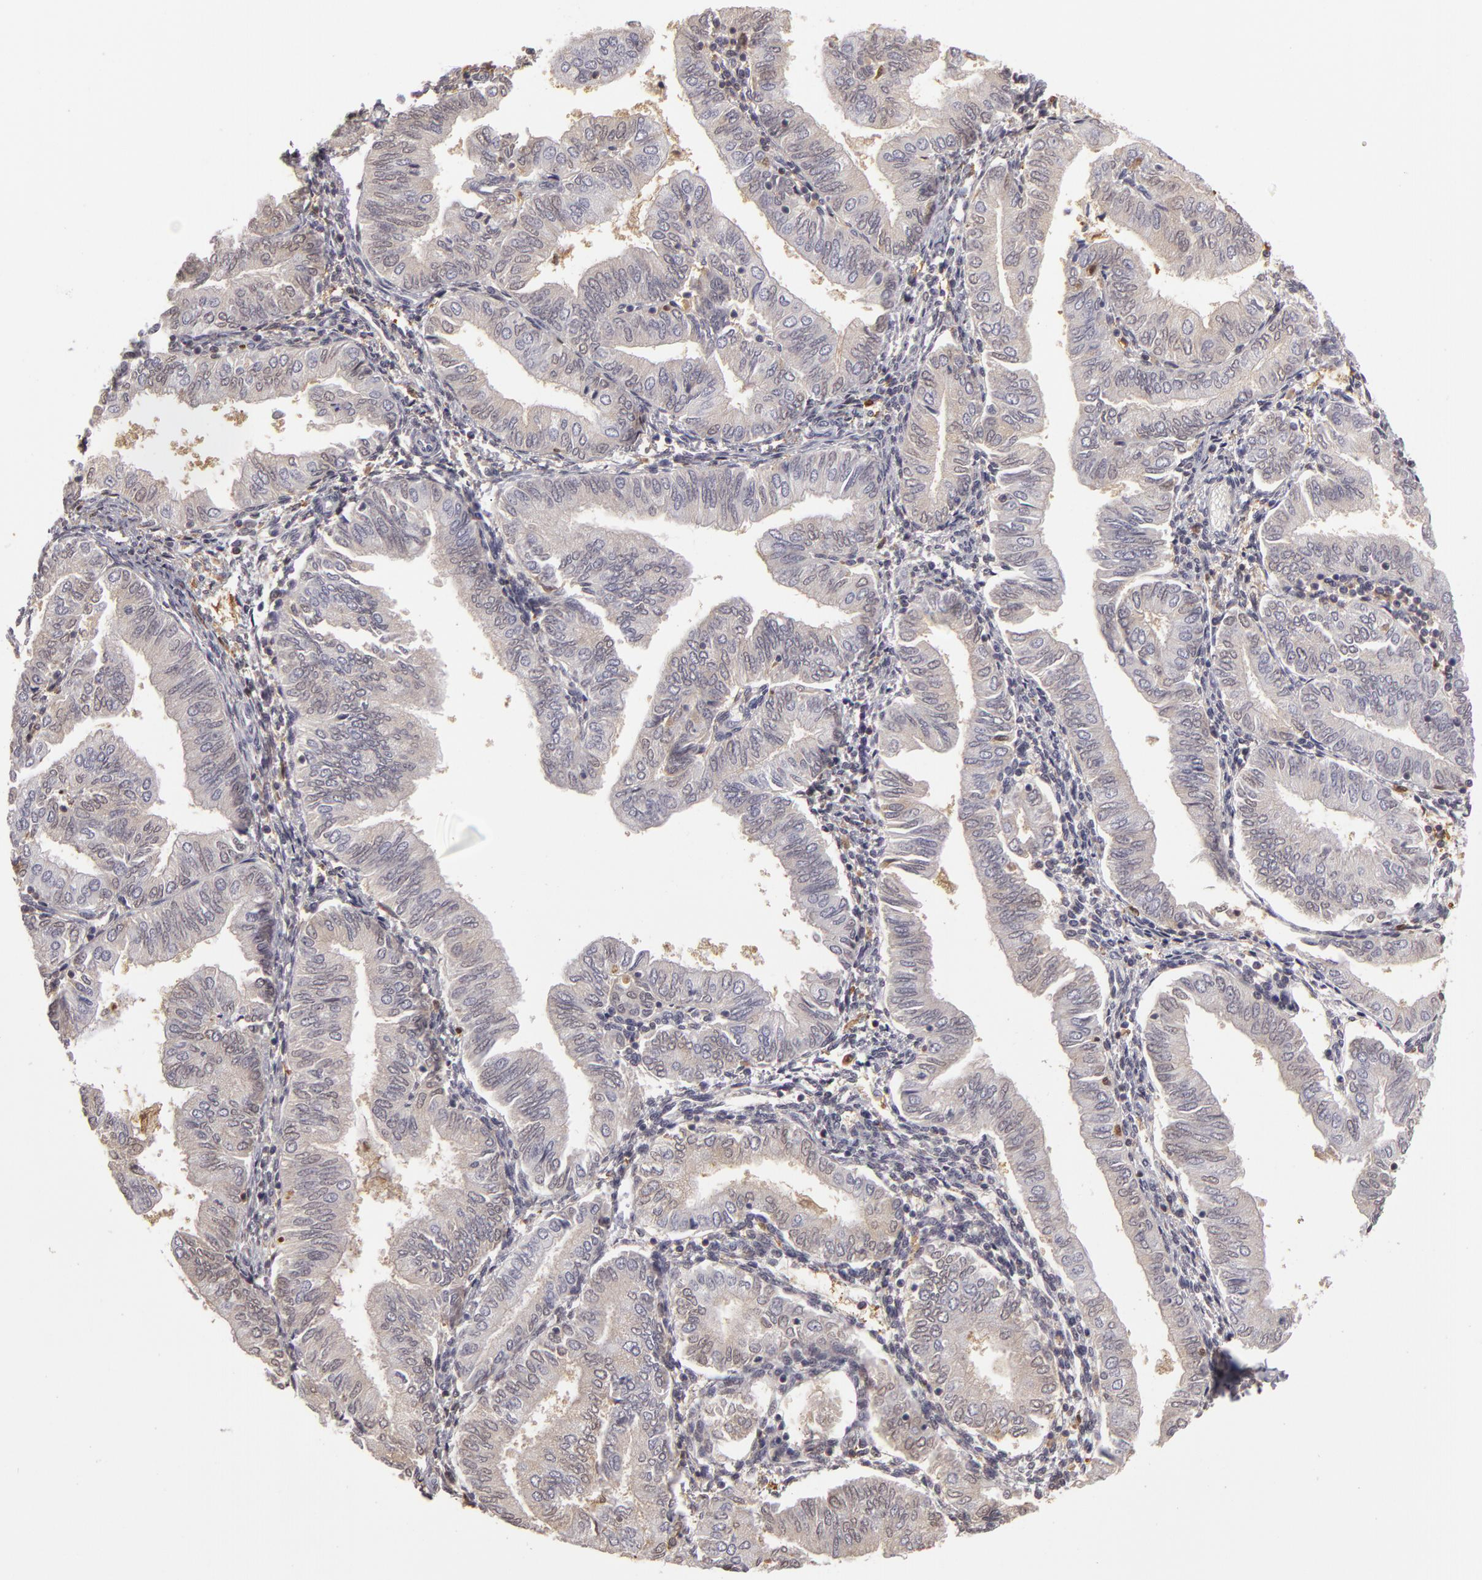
{"staining": {"intensity": "negative", "quantity": "none", "location": "none"}, "tissue": "endometrial cancer", "cell_type": "Tumor cells", "image_type": "cancer", "snomed": [{"axis": "morphology", "description": "Adenocarcinoma, NOS"}, {"axis": "topography", "description": "Endometrium"}], "caption": "A histopathology image of human endometrial adenocarcinoma is negative for staining in tumor cells.", "gene": "GNPDA1", "patient": {"sex": "female", "age": 51}}